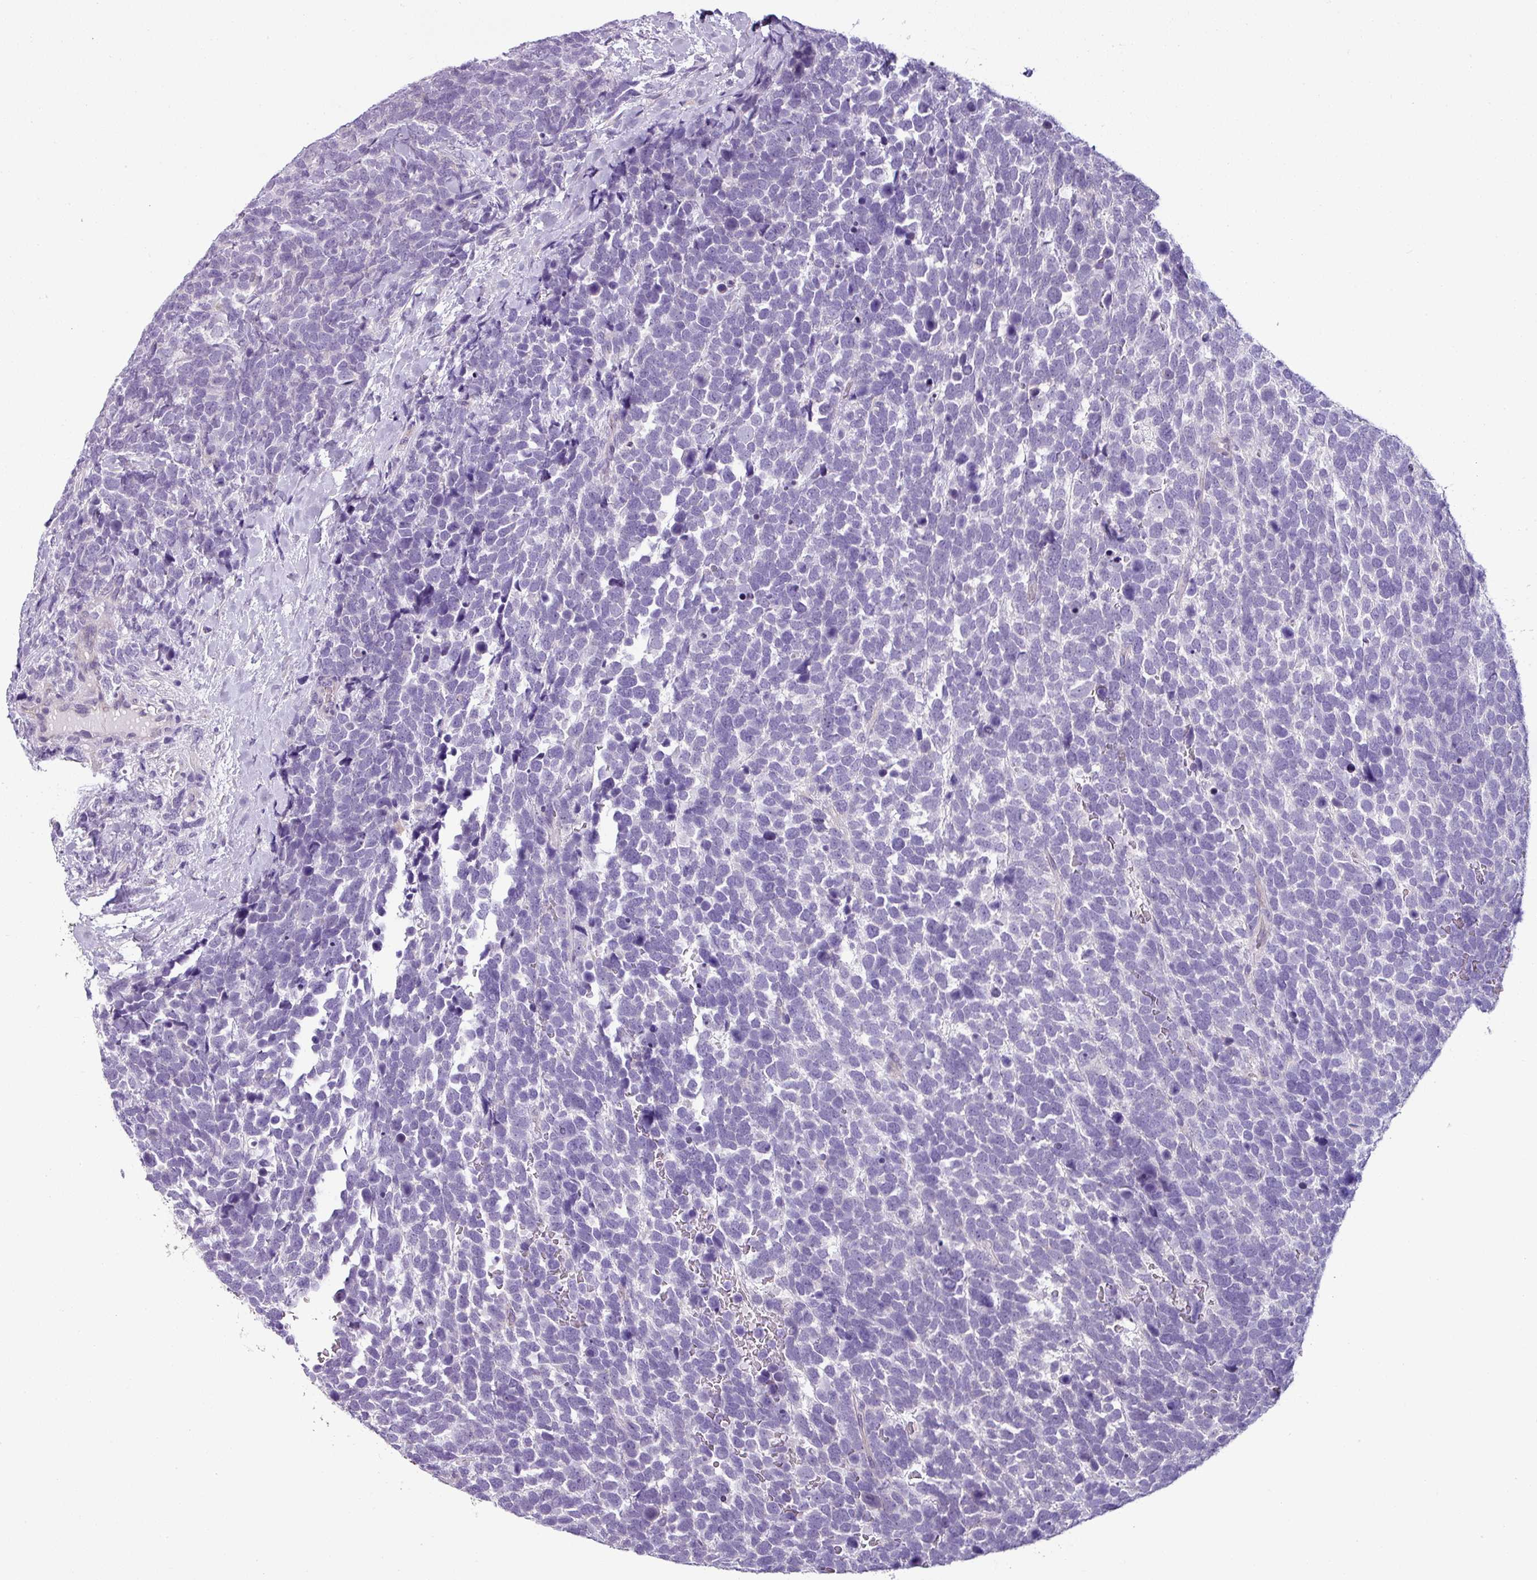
{"staining": {"intensity": "negative", "quantity": "none", "location": "none"}, "tissue": "urothelial cancer", "cell_type": "Tumor cells", "image_type": "cancer", "snomed": [{"axis": "morphology", "description": "Urothelial carcinoma, High grade"}, {"axis": "topography", "description": "Urinary bladder"}], "caption": "The immunohistochemistry (IHC) histopathology image has no significant positivity in tumor cells of urothelial cancer tissue.", "gene": "TMEM178B", "patient": {"sex": "female", "age": 82}}